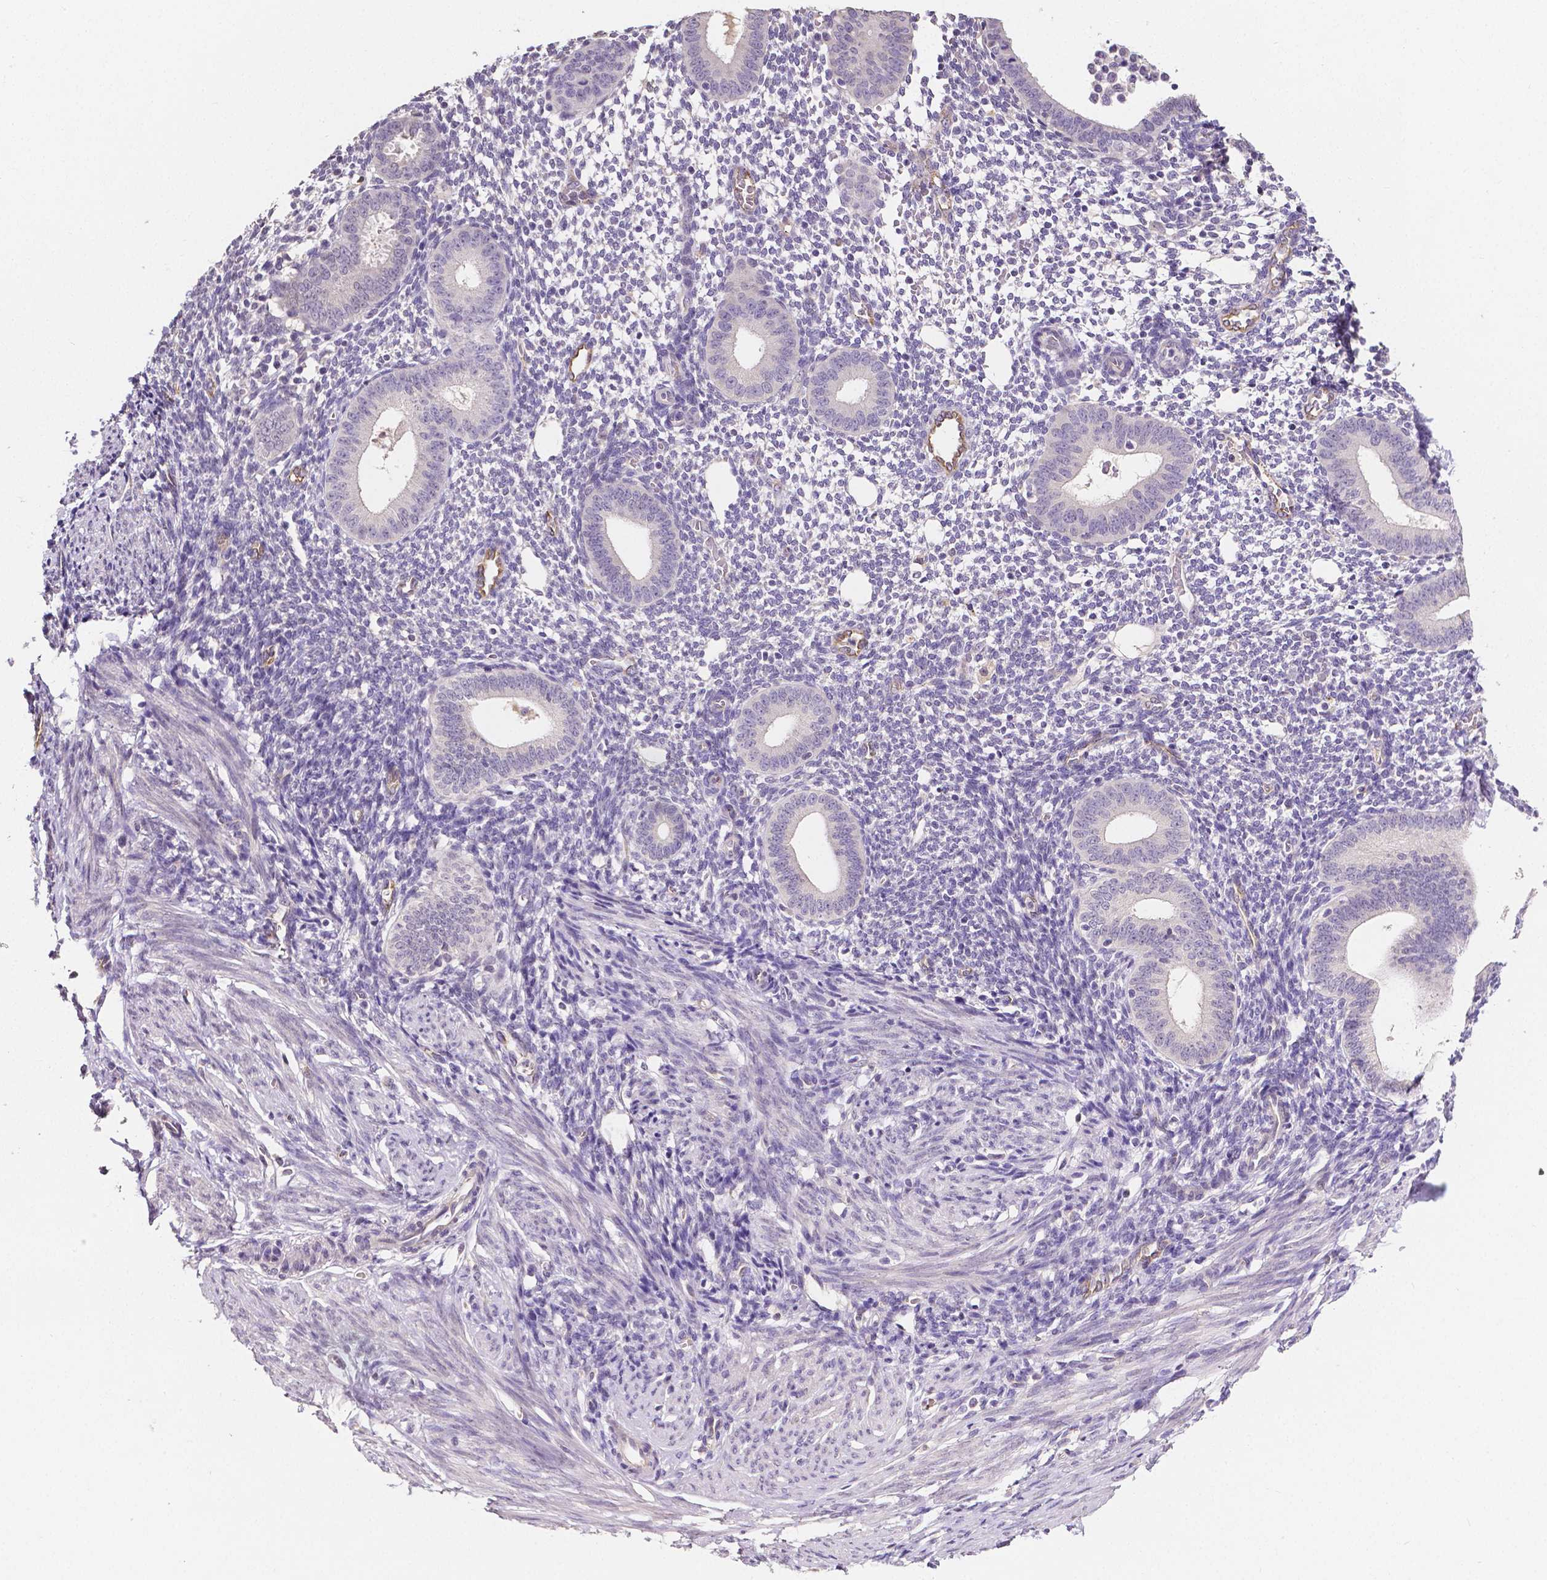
{"staining": {"intensity": "negative", "quantity": "none", "location": "none"}, "tissue": "endometrium", "cell_type": "Cells in endometrial stroma", "image_type": "normal", "snomed": [{"axis": "morphology", "description": "Normal tissue, NOS"}, {"axis": "topography", "description": "Endometrium"}], "caption": "This is a micrograph of immunohistochemistry (IHC) staining of benign endometrium, which shows no positivity in cells in endometrial stroma. (DAB immunohistochemistry (IHC) visualized using brightfield microscopy, high magnification).", "gene": "ELAVL2", "patient": {"sex": "female", "age": 40}}